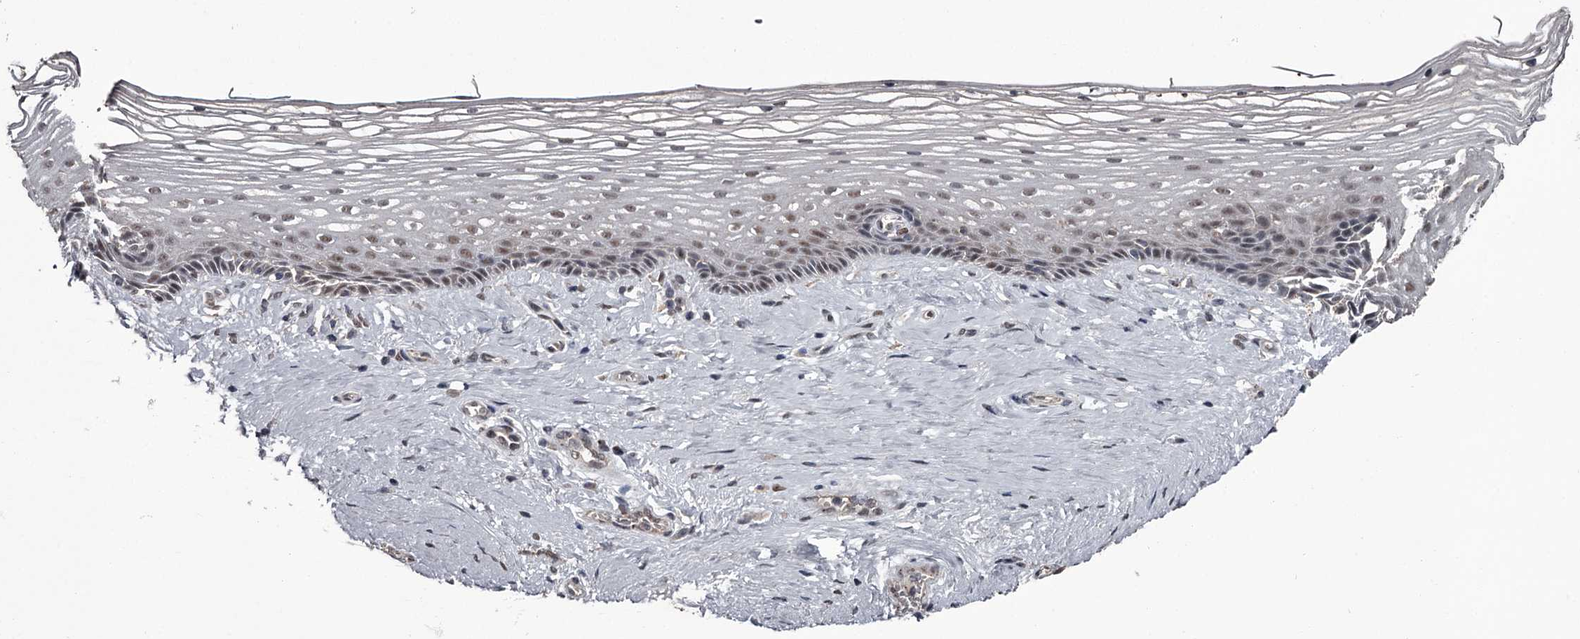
{"staining": {"intensity": "weak", "quantity": "25%-75%", "location": "nuclear"}, "tissue": "vagina", "cell_type": "Squamous epithelial cells", "image_type": "normal", "snomed": [{"axis": "morphology", "description": "Normal tissue, NOS"}, {"axis": "topography", "description": "Vagina"}], "caption": "This micrograph shows immunohistochemistry (IHC) staining of benign vagina, with low weak nuclear staining in about 25%-75% of squamous epithelial cells.", "gene": "PRPF40B", "patient": {"sex": "female", "age": 46}}